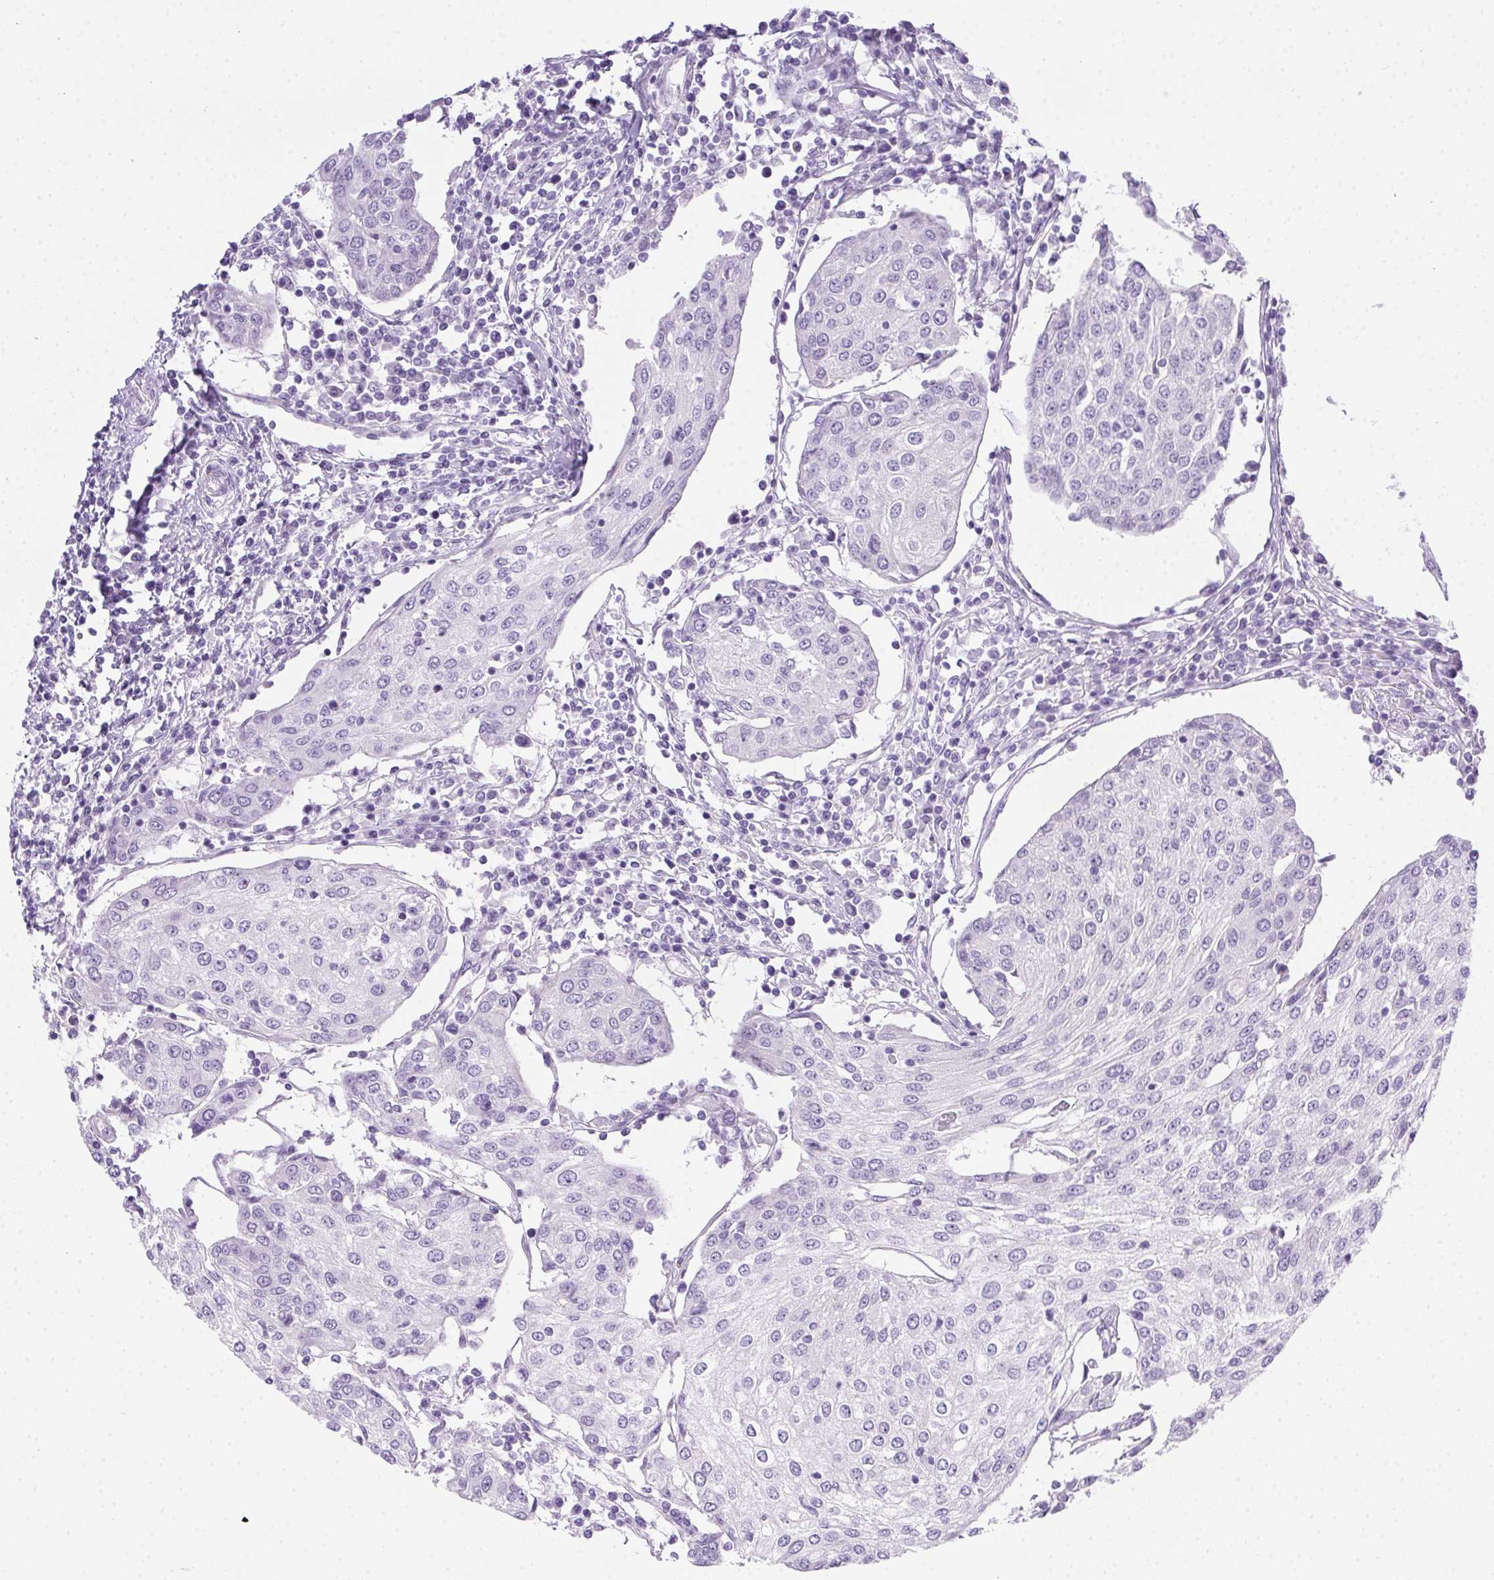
{"staining": {"intensity": "negative", "quantity": "none", "location": "none"}, "tissue": "urothelial cancer", "cell_type": "Tumor cells", "image_type": "cancer", "snomed": [{"axis": "morphology", "description": "Urothelial carcinoma, High grade"}, {"axis": "topography", "description": "Urinary bladder"}], "caption": "Urothelial carcinoma (high-grade) was stained to show a protein in brown. There is no significant staining in tumor cells.", "gene": "SPACA5B", "patient": {"sex": "female", "age": 85}}